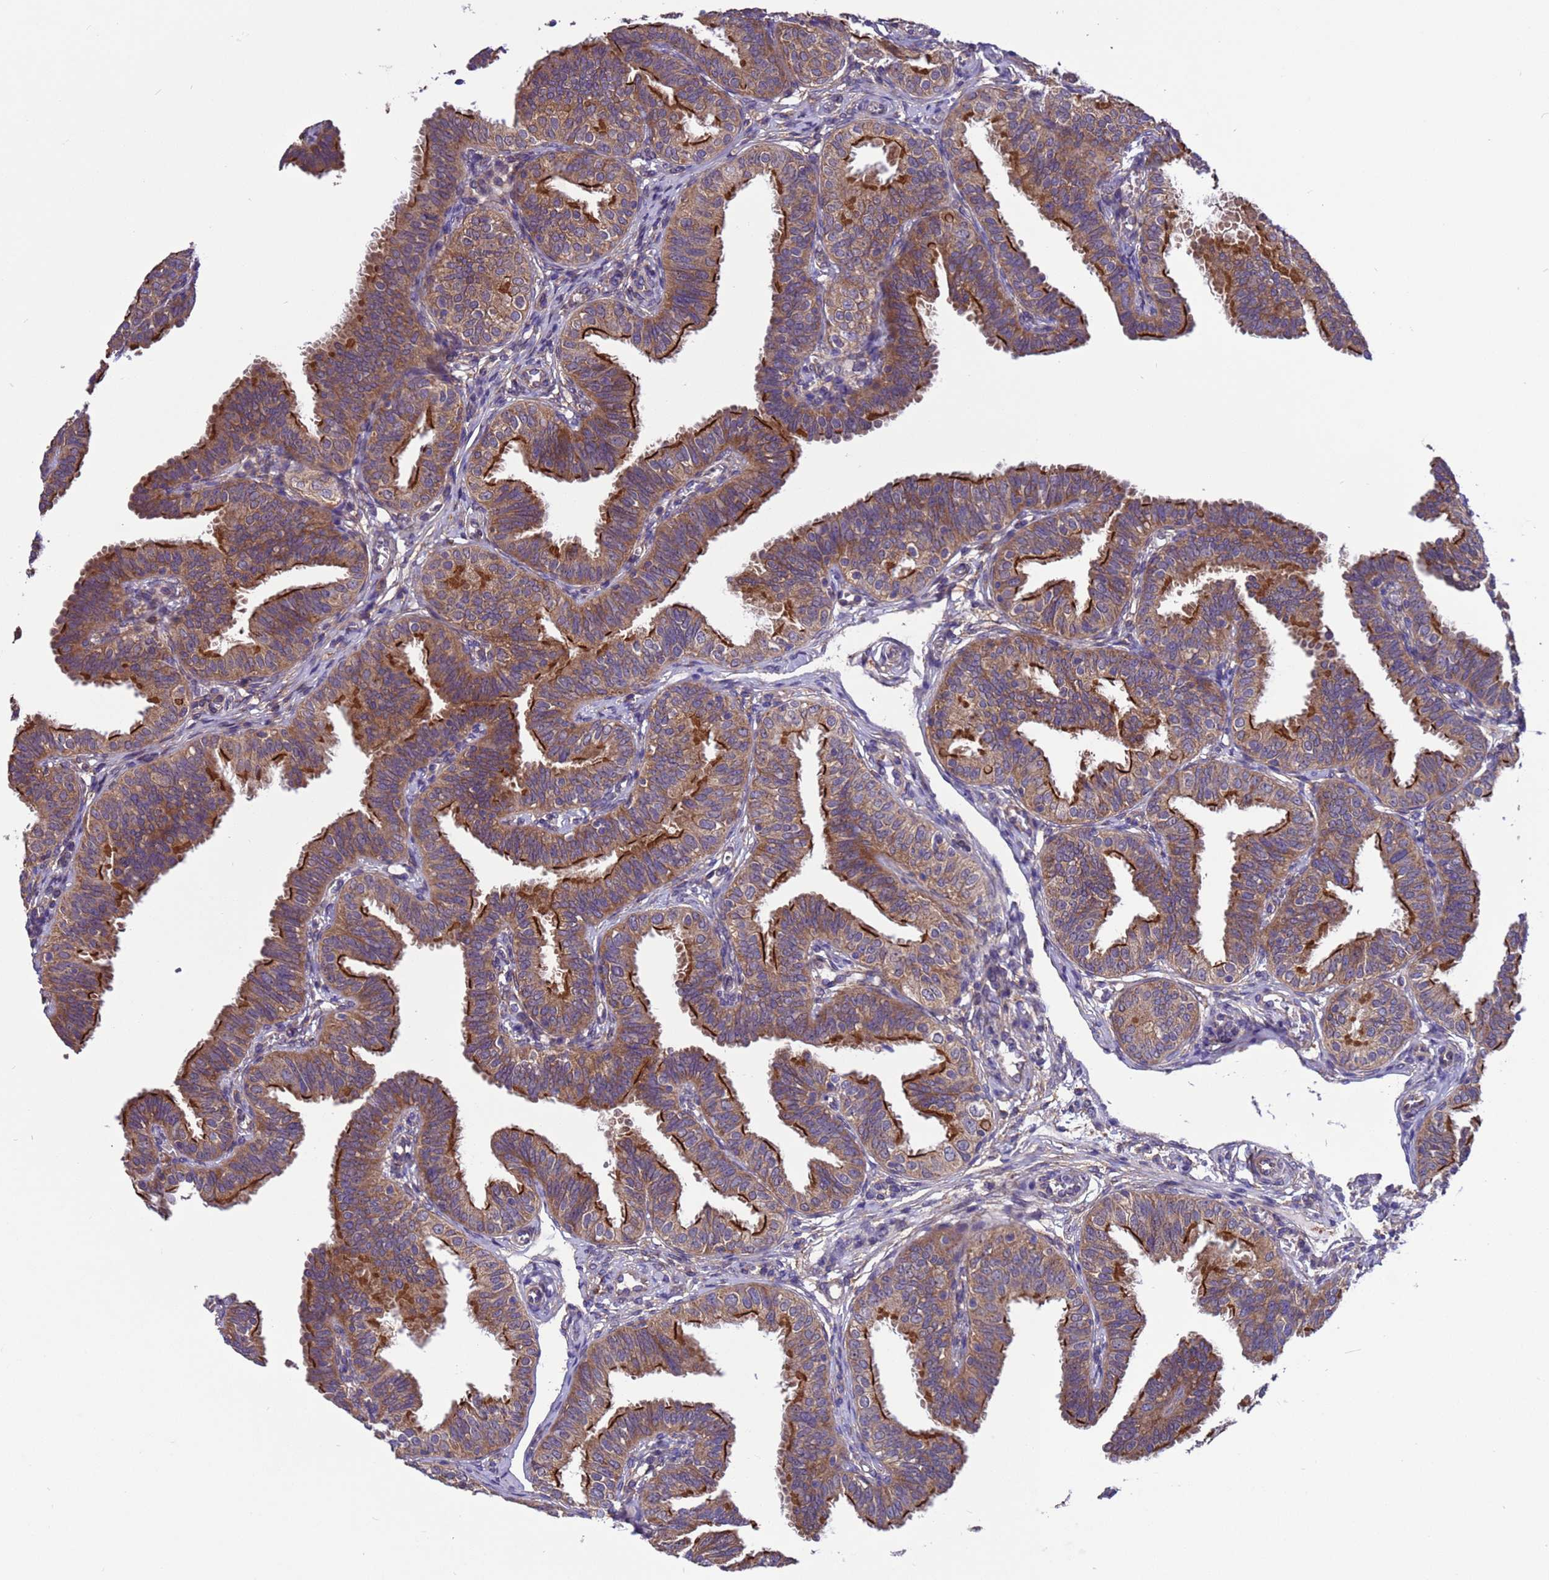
{"staining": {"intensity": "strong", "quantity": ">75%", "location": "cytoplasmic/membranous"}, "tissue": "fallopian tube", "cell_type": "Glandular cells", "image_type": "normal", "snomed": [{"axis": "morphology", "description": "Normal tissue, NOS"}, {"axis": "topography", "description": "Fallopian tube"}], "caption": "This histopathology image reveals benign fallopian tube stained with immunohistochemistry (IHC) to label a protein in brown. The cytoplasmic/membranous of glandular cells show strong positivity for the protein. Nuclei are counter-stained blue.", "gene": "ARHGAP12", "patient": {"sex": "female", "age": 35}}